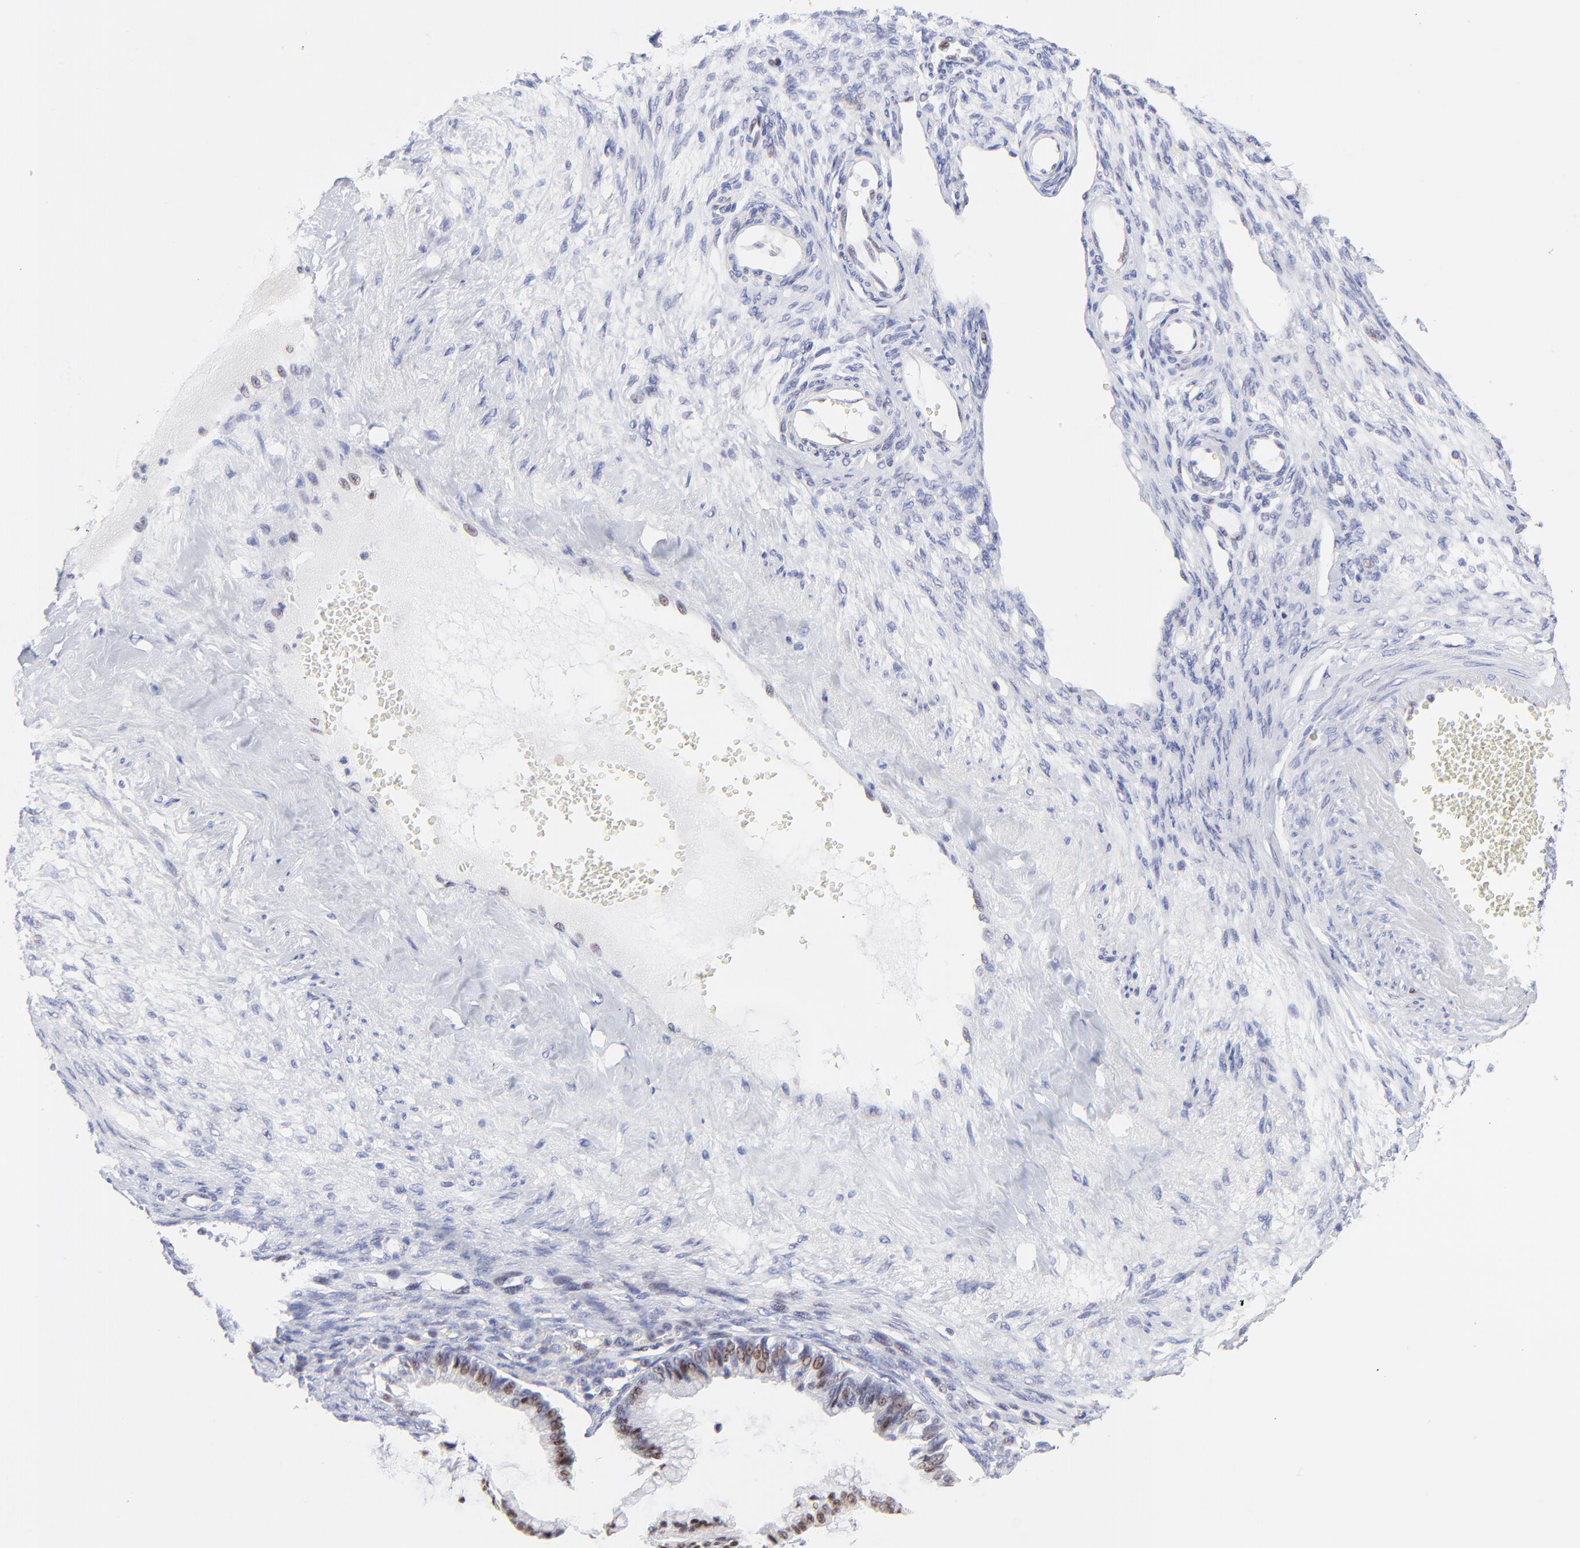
{"staining": {"intensity": "moderate", "quantity": ">75%", "location": "nuclear"}, "tissue": "ovarian cancer", "cell_type": "Tumor cells", "image_type": "cancer", "snomed": [{"axis": "morphology", "description": "Cystadenocarcinoma, mucinous, NOS"}, {"axis": "topography", "description": "Ovary"}], "caption": "IHC micrograph of neoplastic tissue: human ovarian mucinous cystadenocarcinoma stained using immunohistochemistry demonstrates medium levels of moderate protein expression localized specifically in the nuclear of tumor cells, appearing as a nuclear brown color.", "gene": "KLF4", "patient": {"sex": "female", "age": 57}}